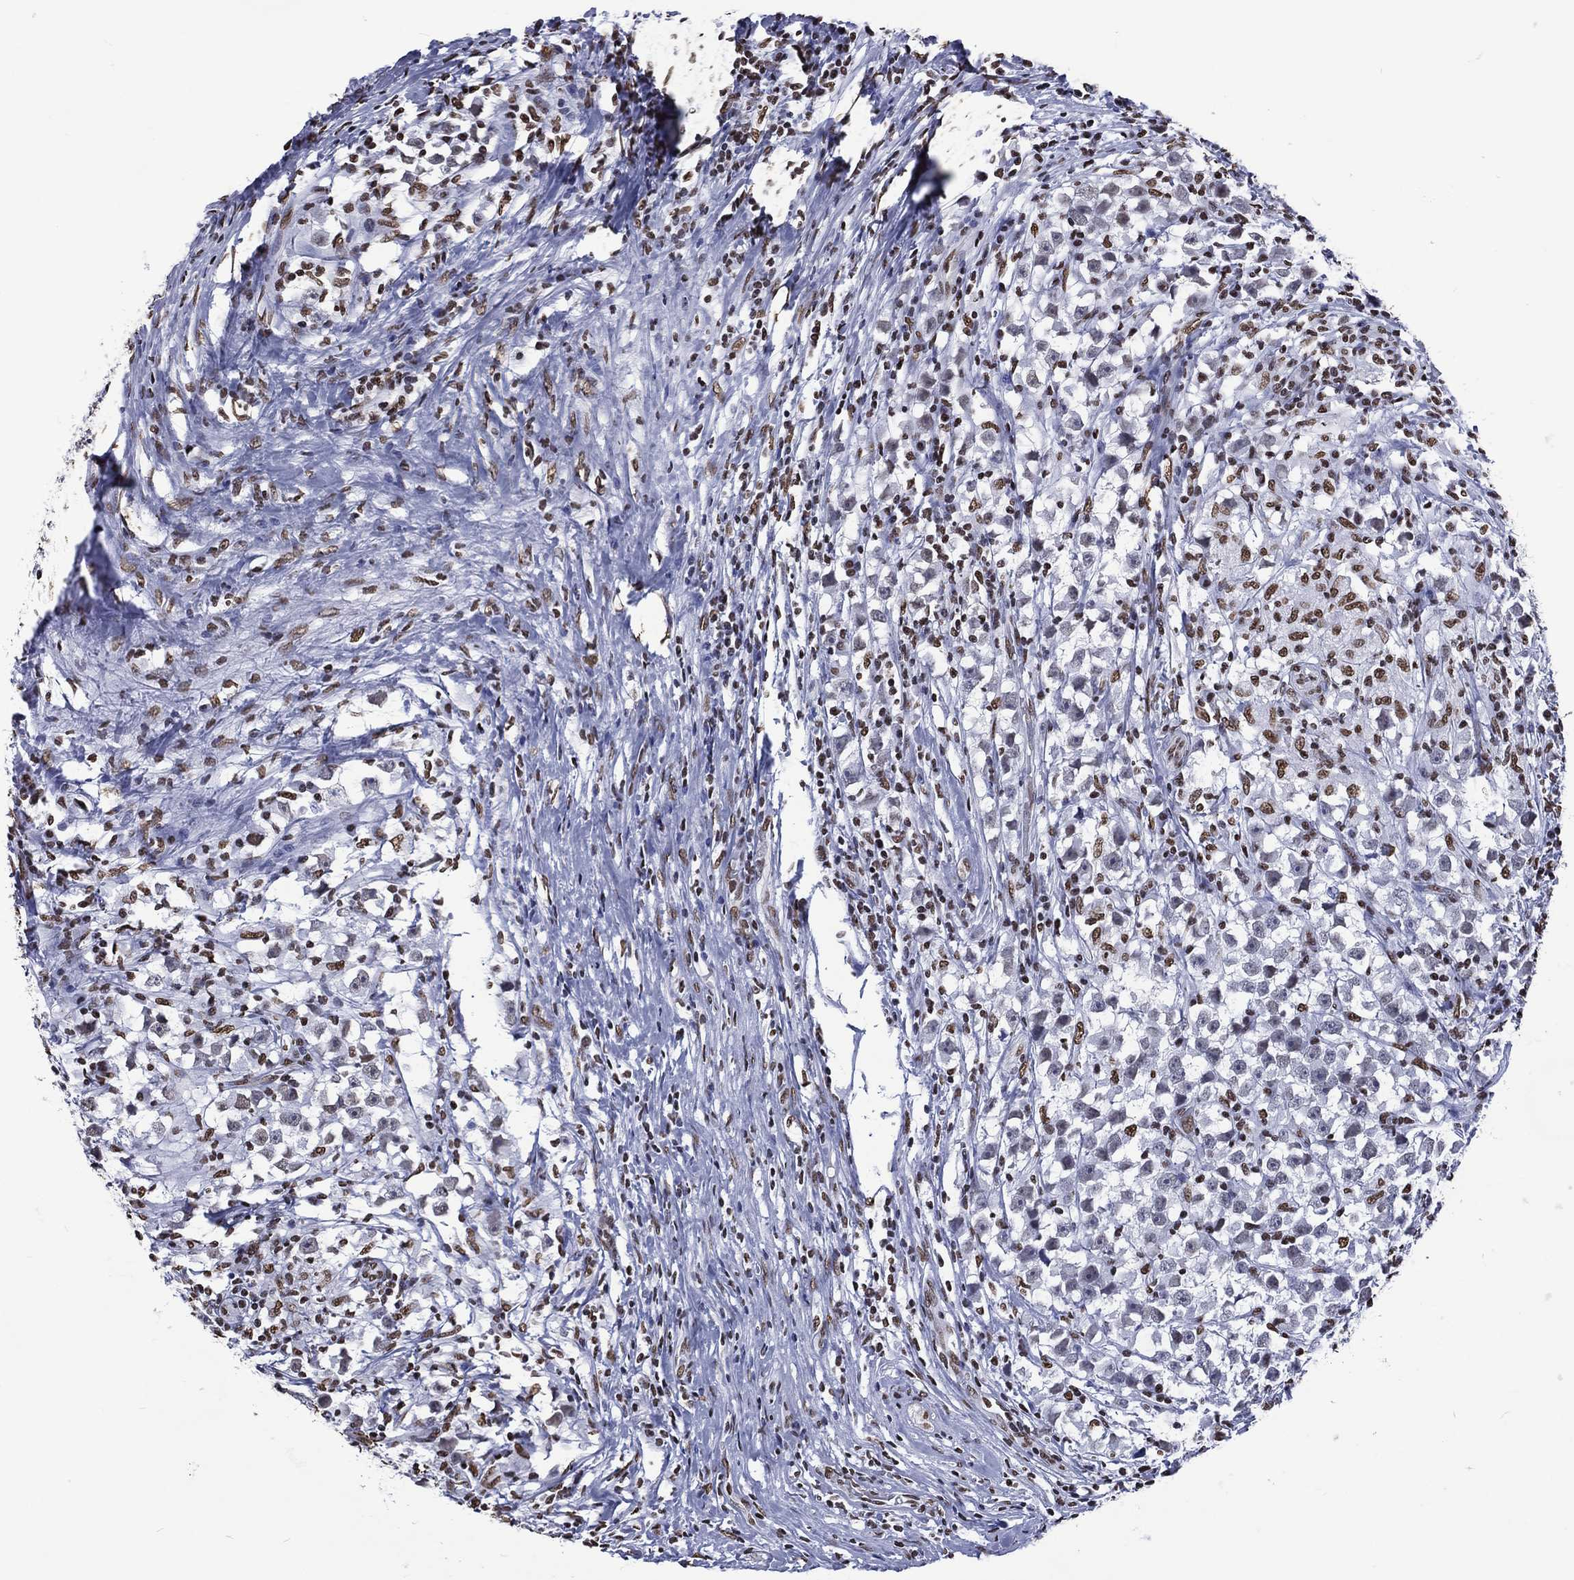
{"staining": {"intensity": "weak", "quantity": "<25%", "location": "nuclear"}, "tissue": "testis cancer", "cell_type": "Tumor cells", "image_type": "cancer", "snomed": [{"axis": "morphology", "description": "Seminoma, NOS"}, {"axis": "topography", "description": "Testis"}], "caption": "A photomicrograph of testis seminoma stained for a protein displays no brown staining in tumor cells. (Brightfield microscopy of DAB immunohistochemistry at high magnification).", "gene": "RETREG2", "patient": {"sex": "male", "age": 33}}